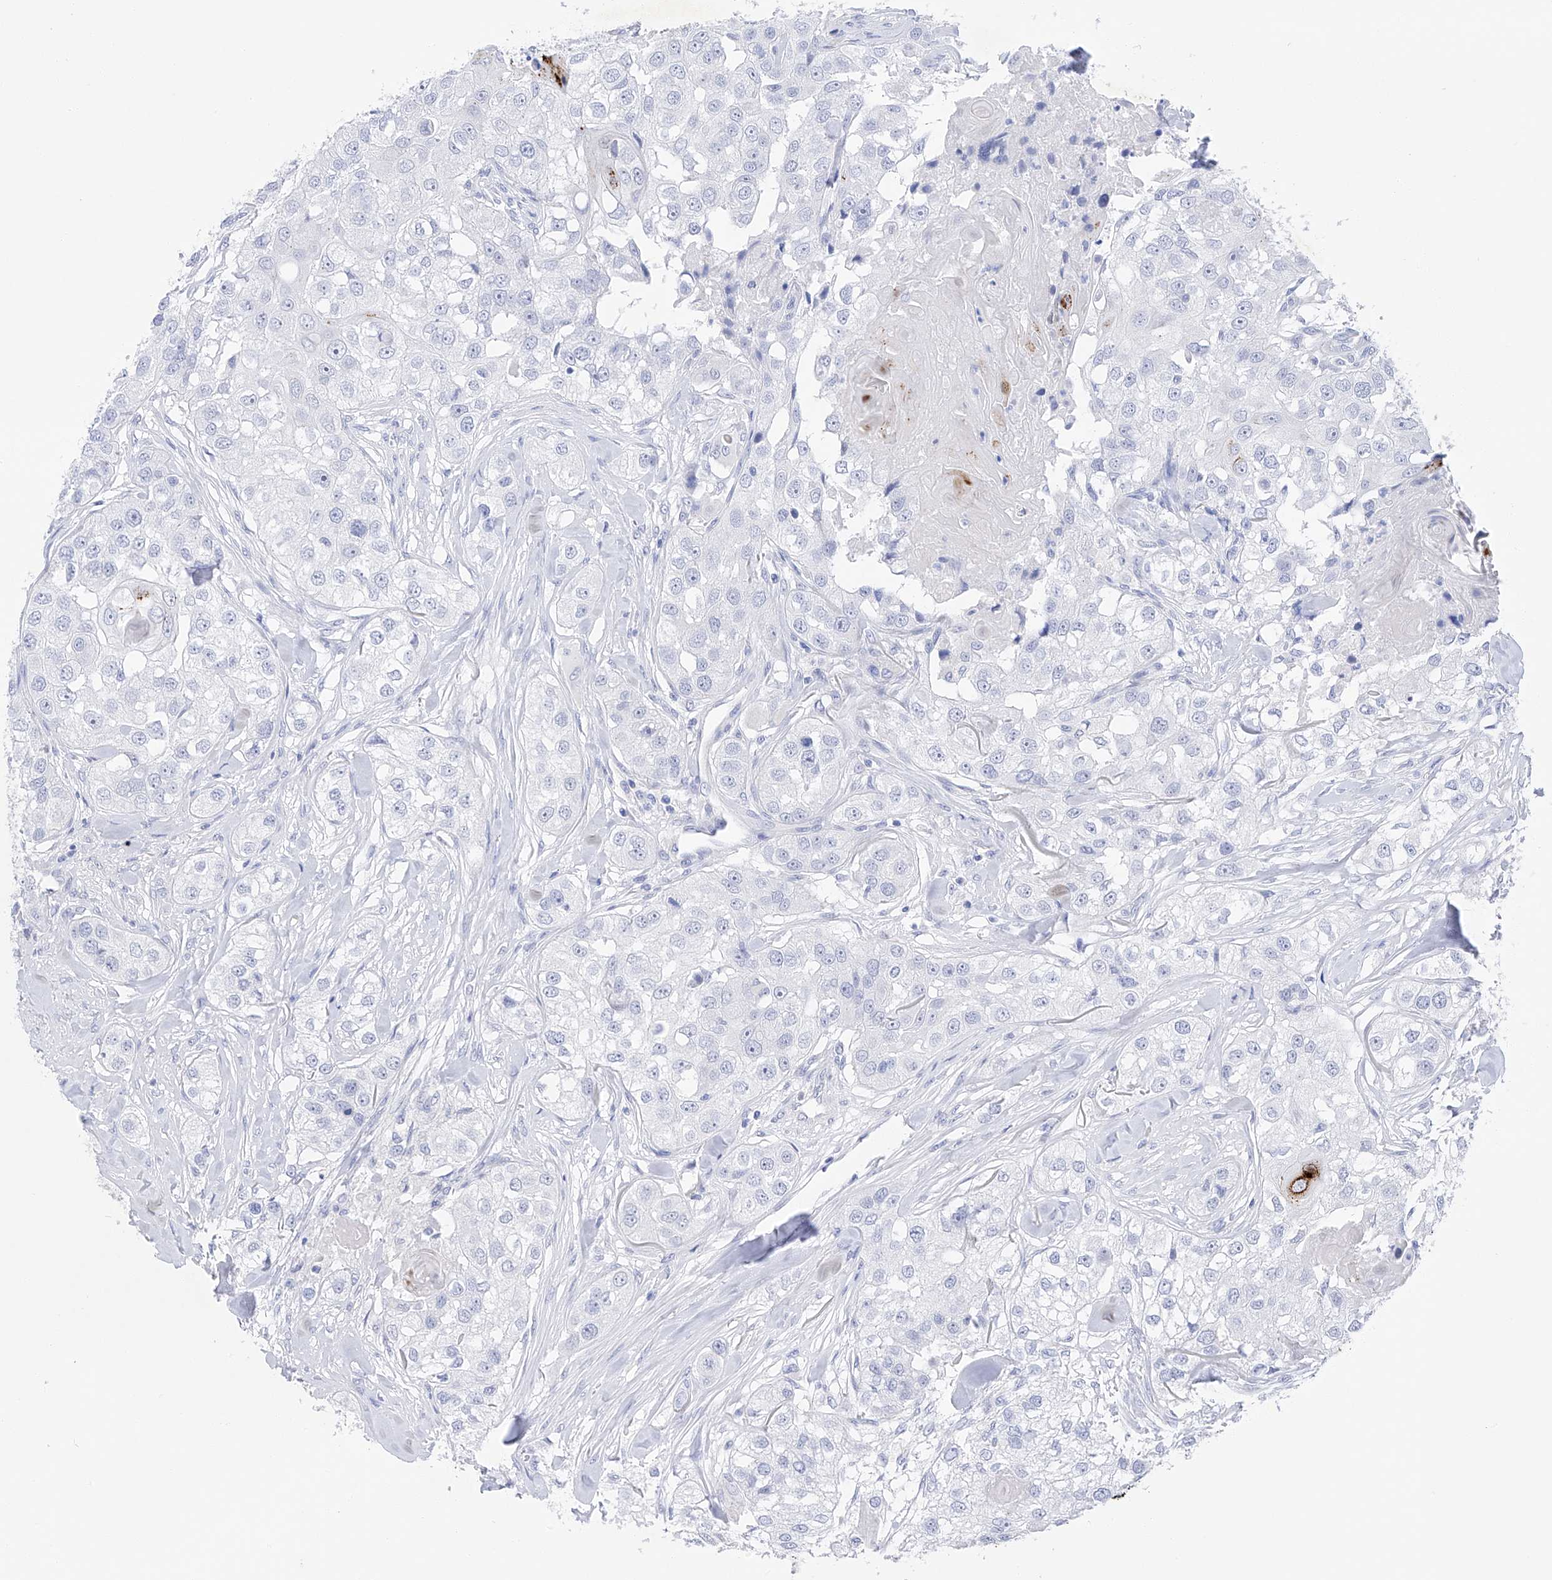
{"staining": {"intensity": "negative", "quantity": "none", "location": "none"}, "tissue": "head and neck cancer", "cell_type": "Tumor cells", "image_type": "cancer", "snomed": [{"axis": "morphology", "description": "Normal tissue, NOS"}, {"axis": "morphology", "description": "Squamous cell carcinoma, NOS"}, {"axis": "topography", "description": "Skeletal muscle"}, {"axis": "topography", "description": "Head-Neck"}], "caption": "Tumor cells show no significant protein staining in squamous cell carcinoma (head and neck). (DAB (3,3'-diaminobenzidine) IHC, high magnification).", "gene": "FLG", "patient": {"sex": "male", "age": 51}}